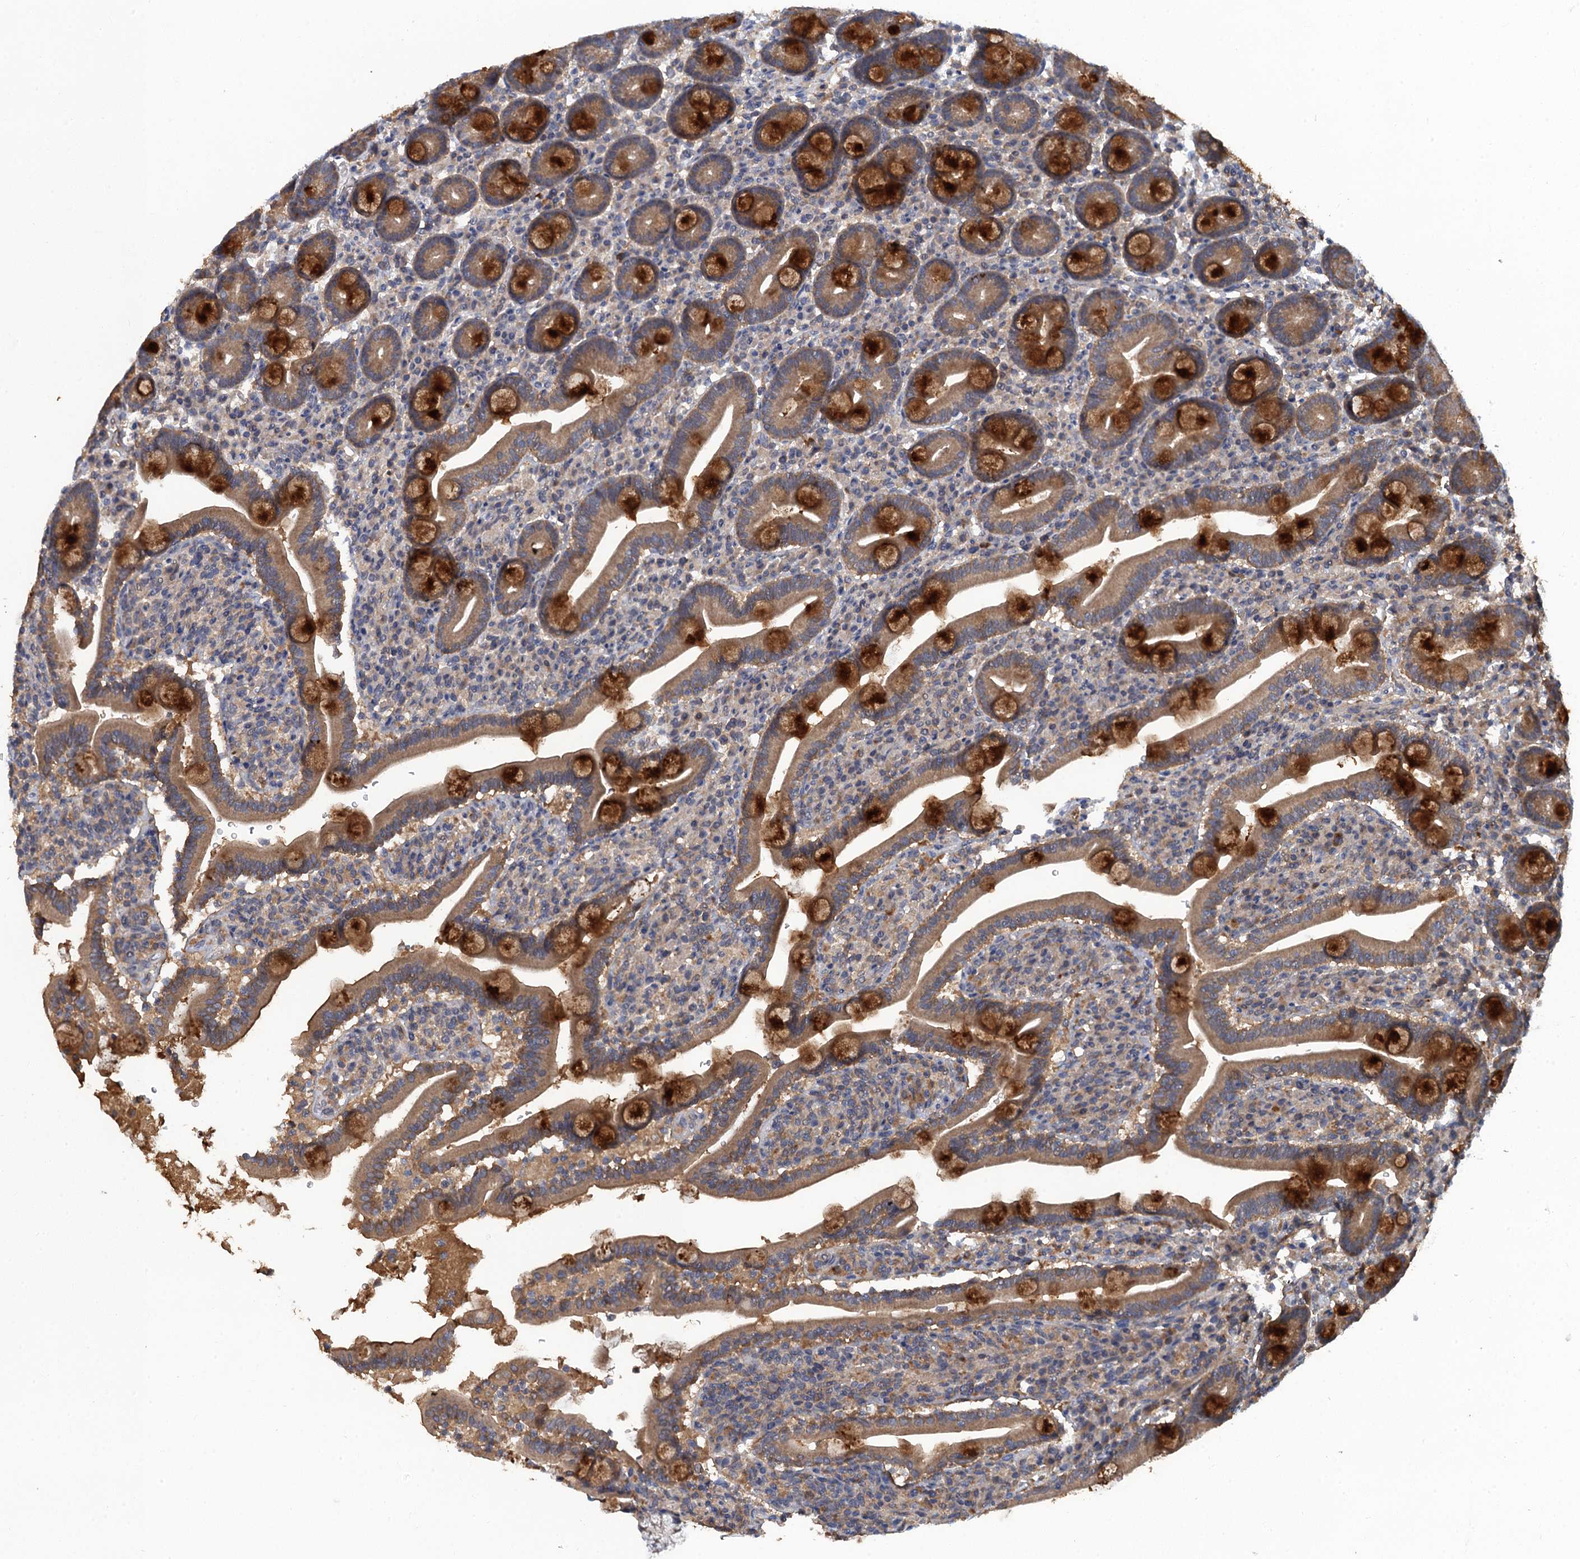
{"staining": {"intensity": "strong", "quantity": "25%-75%", "location": "cytoplasmic/membranous"}, "tissue": "duodenum", "cell_type": "Glandular cells", "image_type": "normal", "snomed": [{"axis": "morphology", "description": "Normal tissue, NOS"}, {"axis": "topography", "description": "Duodenum"}], "caption": "Protein expression analysis of normal human duodenum reveals strong cytoplasmic/membranous positivity in approximately 25%-75% of glandular cells. Using DAB (brown) and hematoxylin (blue) stains, captured at high magnification using brightfield microscopy.", "gene": "HAPLN3", "patient": {"sex": "male", "age": 35}}